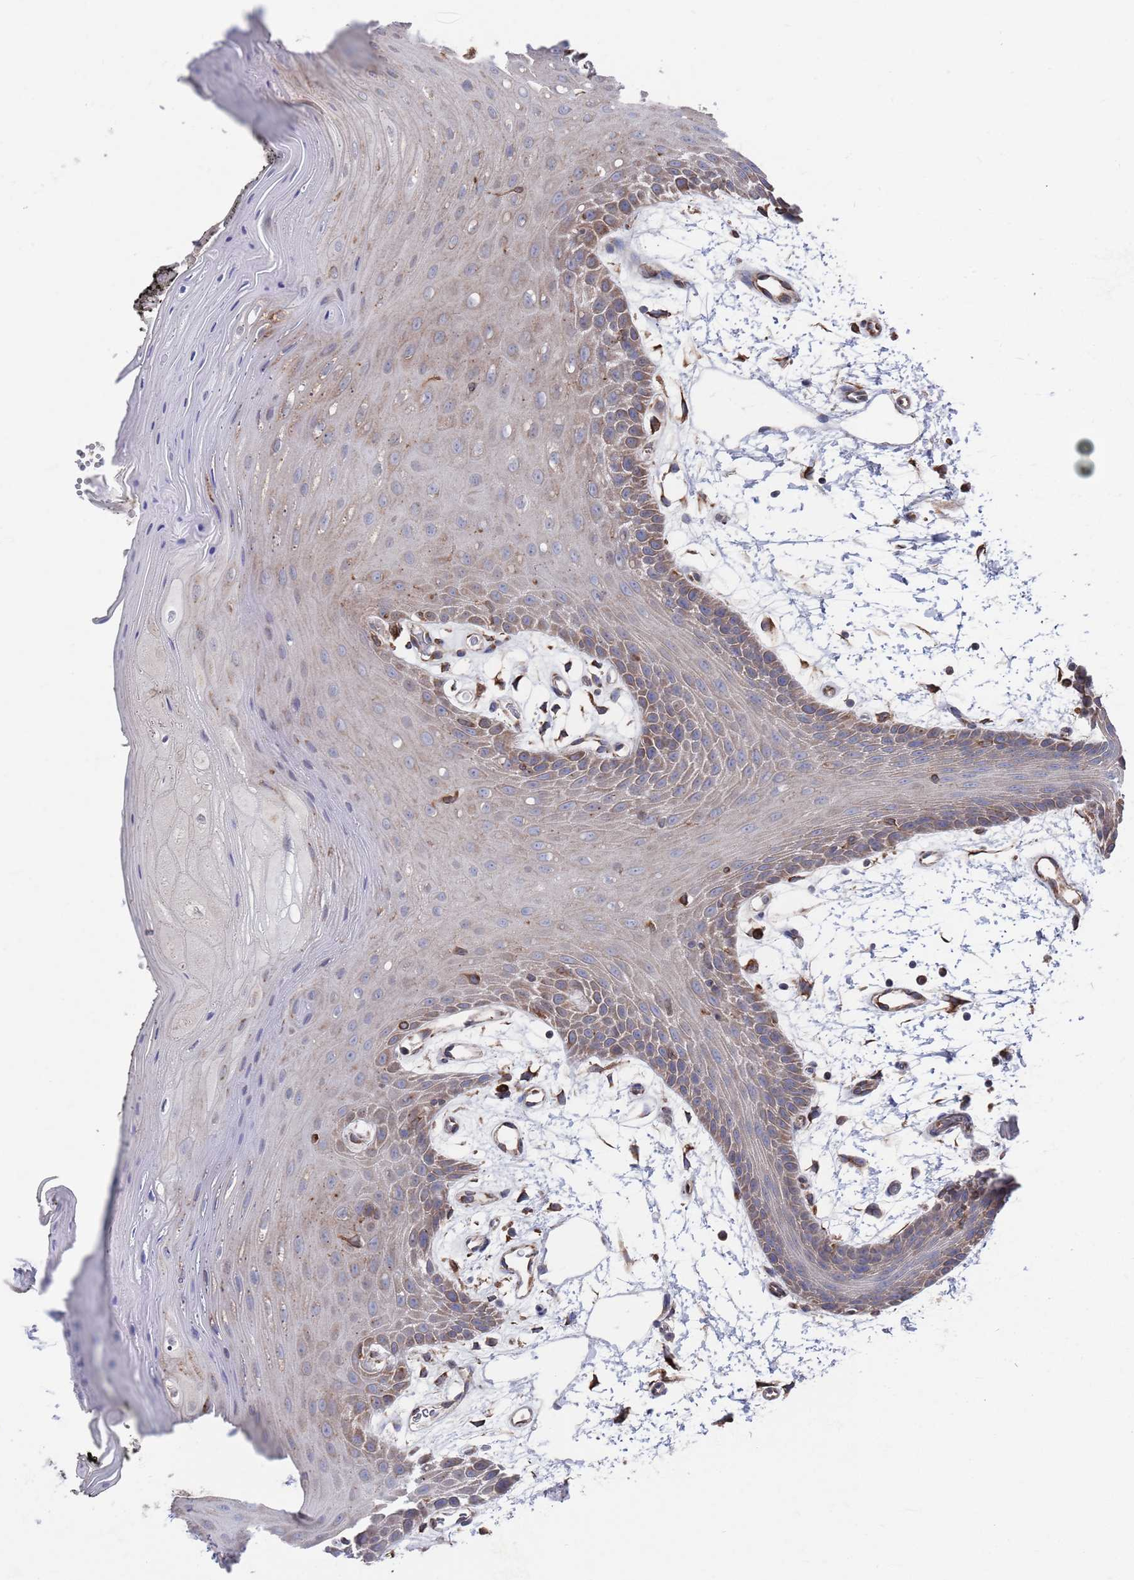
{"staining": {"intensity": "moderate", "quantity": "25%-75%", "location": "cytoplasmic/membranous"}, "tissue": "oral mucosa", "cell_type": "Squamous epithelial cells", "image_type": "normal", "snomed": [{"axis": "morphology", "description": "Normal tissue, NOS"}, {"axis": "topography", "description": "Oral tissue"}, {"axis": "topography", "description": "Tounge, NOS"}], "caption": "Brown immunohistochemical staining in normal human oral mucosa shows moderate cytoplasmic/membranous positivity in about 25%-75% of squamous epithelial cells. (Brightfield microscopy of DAB IHC at high magnification).", "gene": "GID8", "patient": {"sex": "female", "age": 59}}